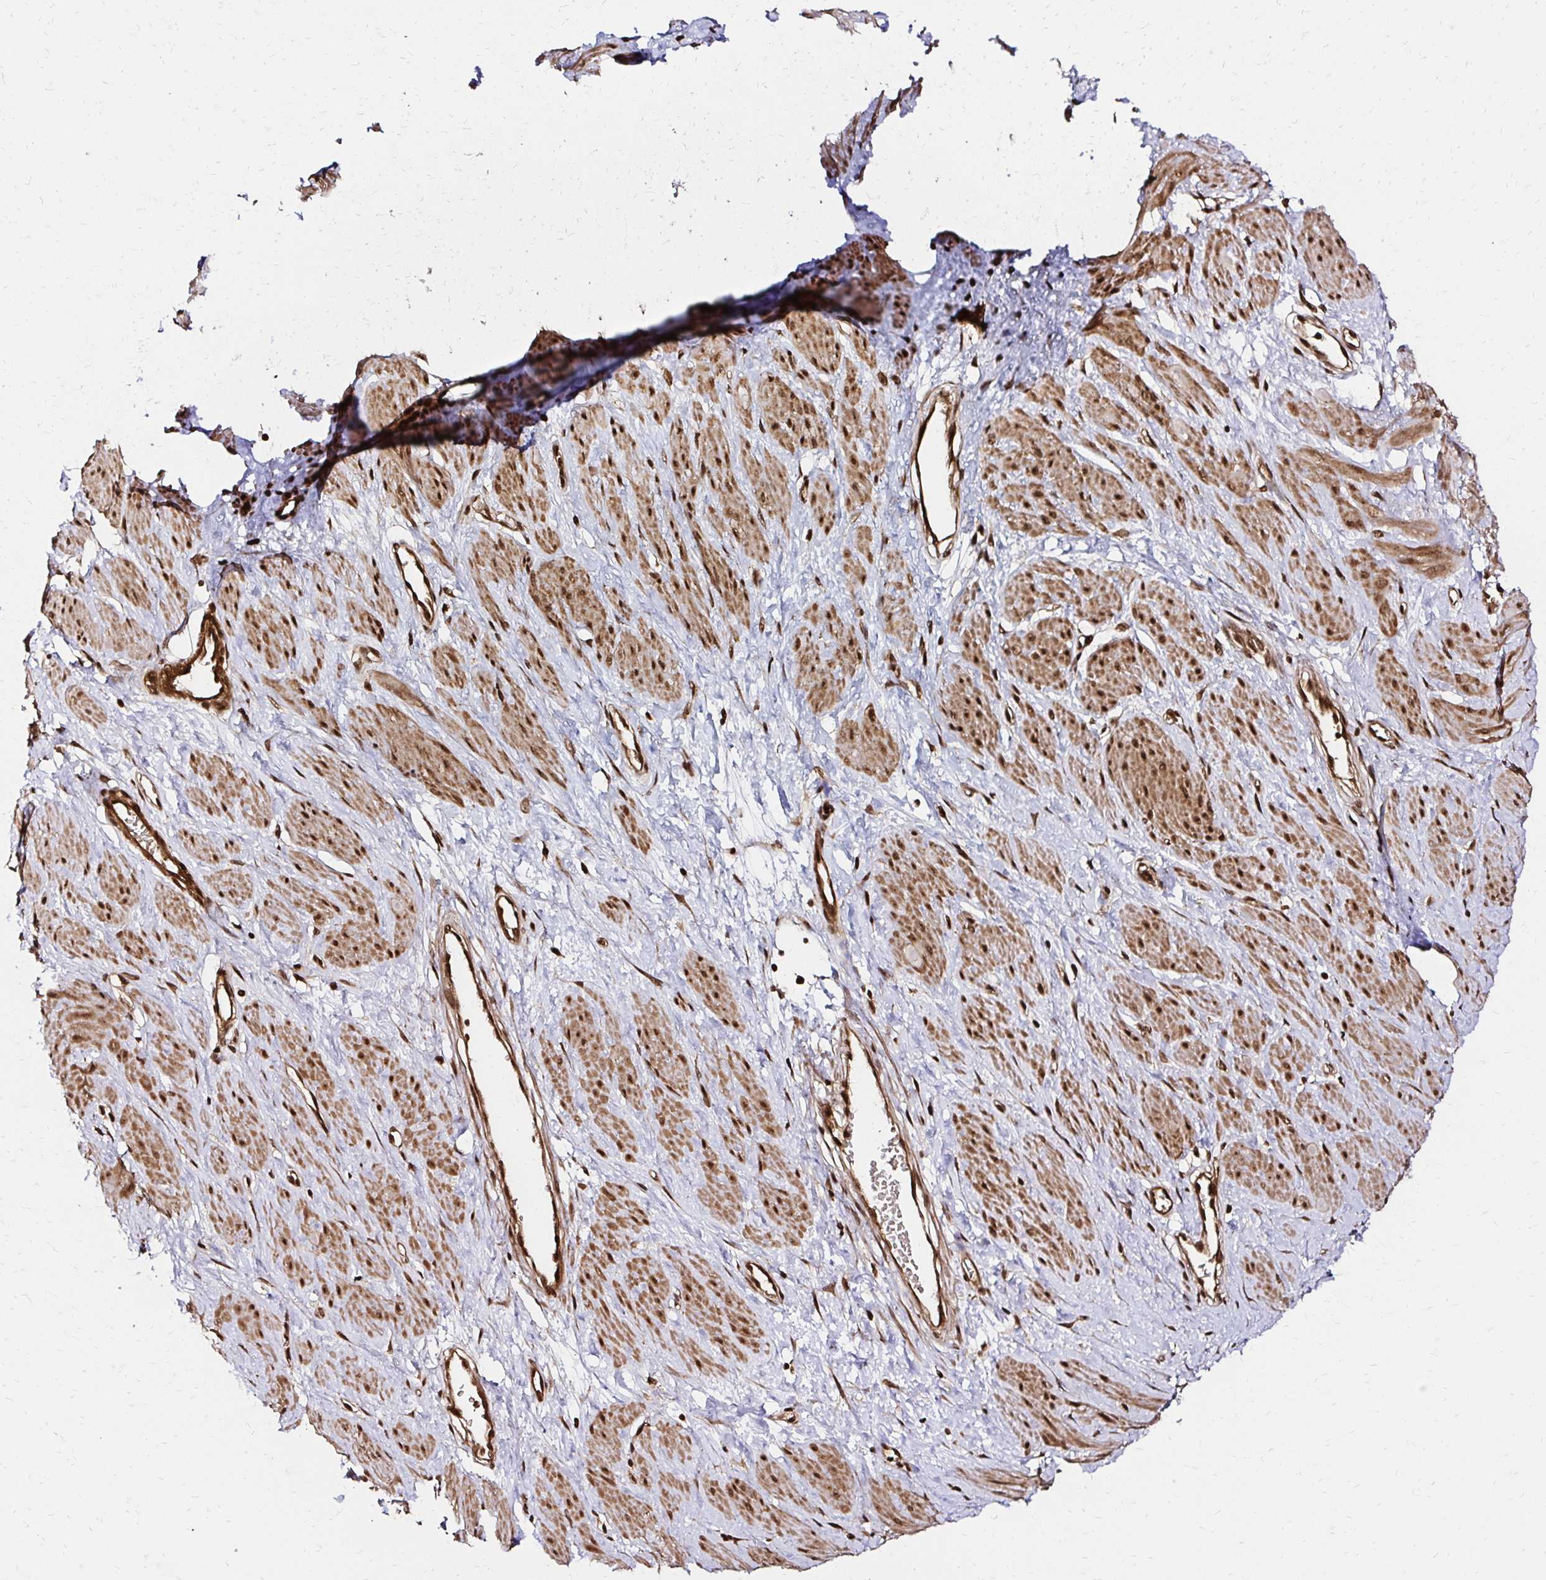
{"staining": {"intensity": "moderate", "quantity": ">75%", "location": "cytoplasmic/membranous,nuclear"}, "tissue": "smooth muscle", "cell_type": "Smooth muscle cells", "image_type": "normal", "snomed": [{"axis": "morphology", "description": "Normal tissue, NOS"}, {"axis": "topography", "description": "Smooth muscle"}, {"axis": "topography", "description": "Uterus"}], "caption": "Moderate cytoplasmic/membranous,nuclear staining is seen in approximately >75% of smooth muscle cells in normal smooth muscle.", "gene": "GLYR1", "patient": {"sex": "female", "age": 39}}